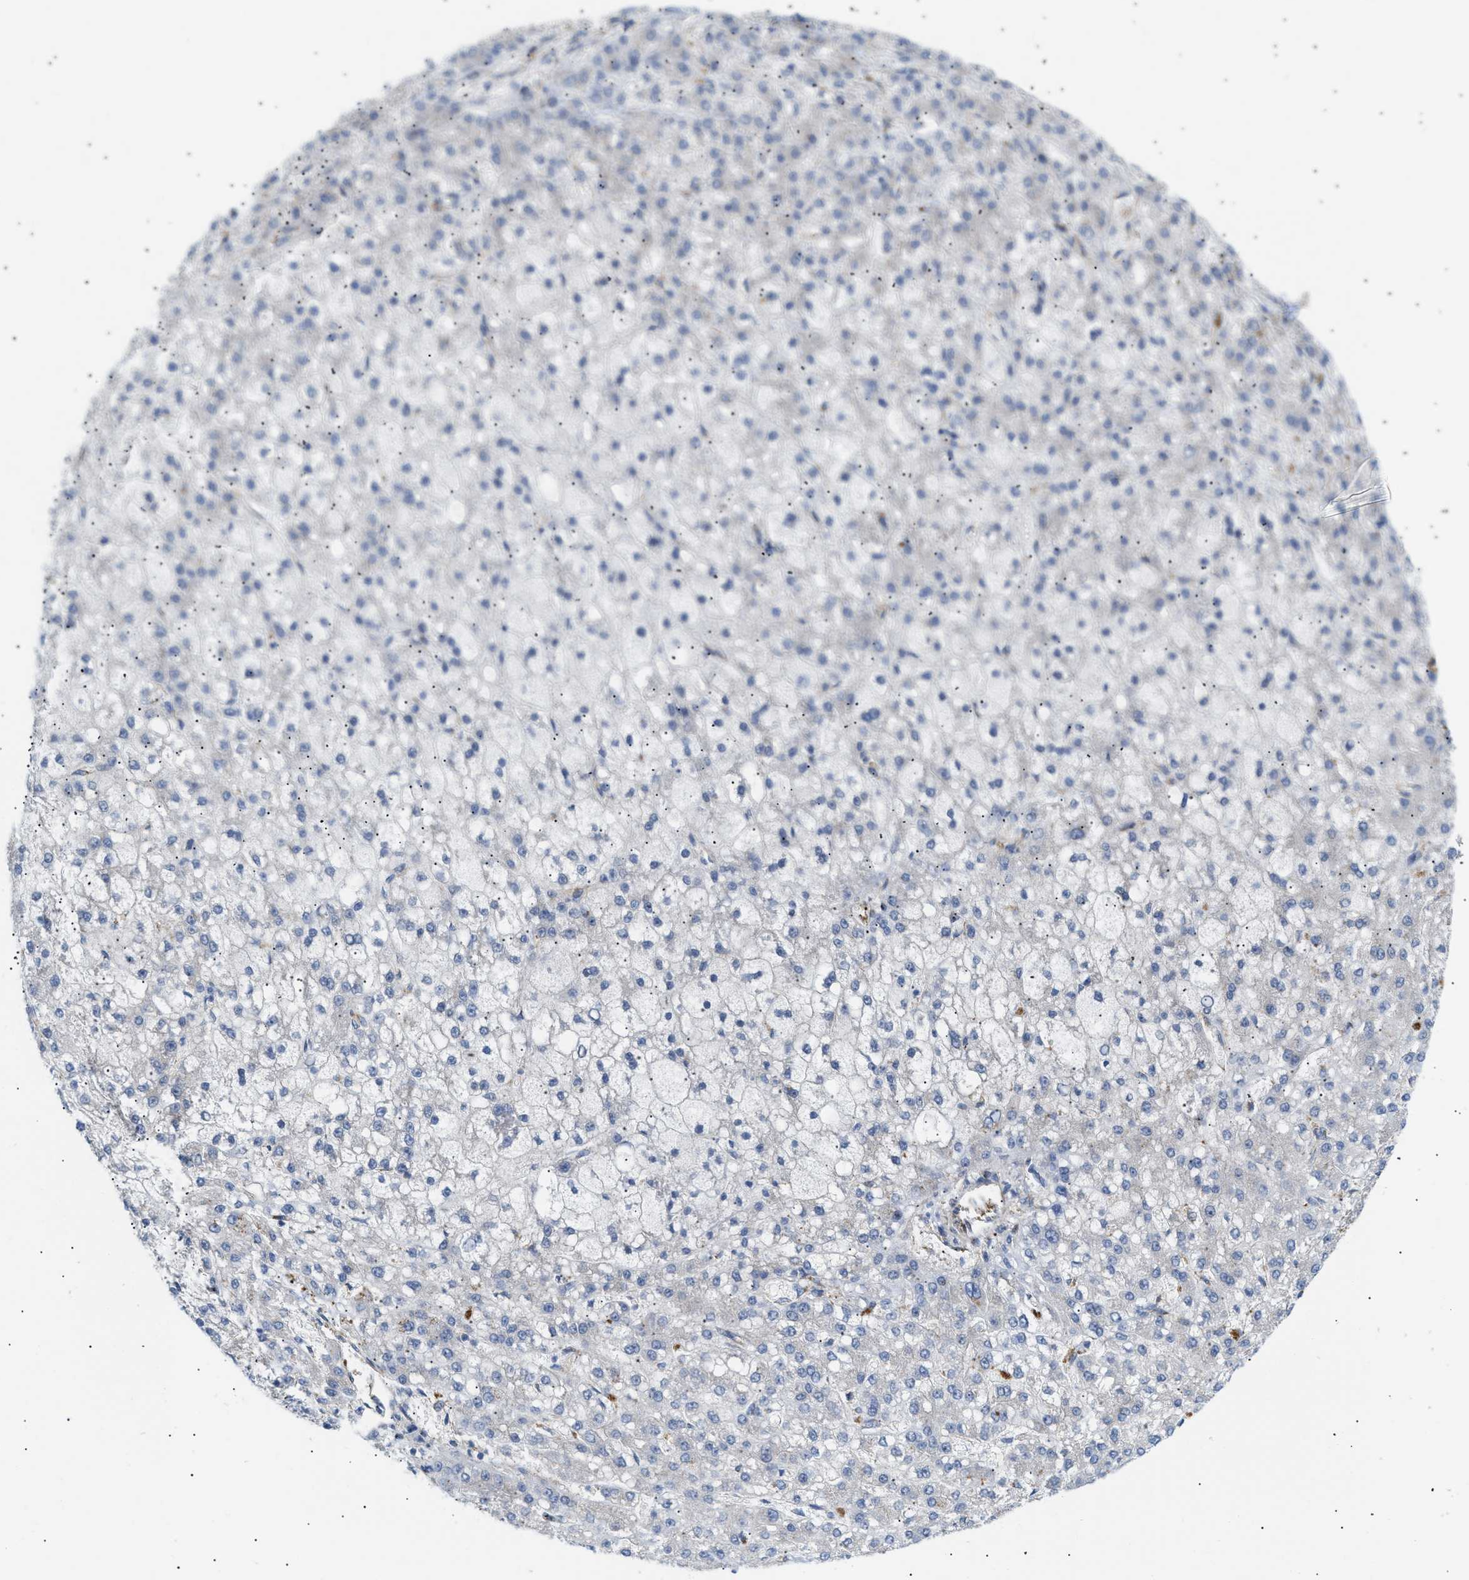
{"staining": {"intensity": "negative", "quantity": "none", "location": "none"}, "tissue": "liver cancer", "cell_type": "Tumor cells", "image_type": "cancer", "snomed": [{"axis": "morphology", "description": "Carcinoma, Hepatocellular, NOS"}, {"axis": "topography", "description": "Liver"}], "caption": "Immunohistochemistry image of human hepatocellular carcinoma (liver) stained for a protein (brown), which reveals no expression in tumor cells. The staining is performed using DAB brown chromogen with nuclei counter-stained in using hematoxylin.", "gene": "DCTN4", "patient": {"sex": "male", "age": 67}}